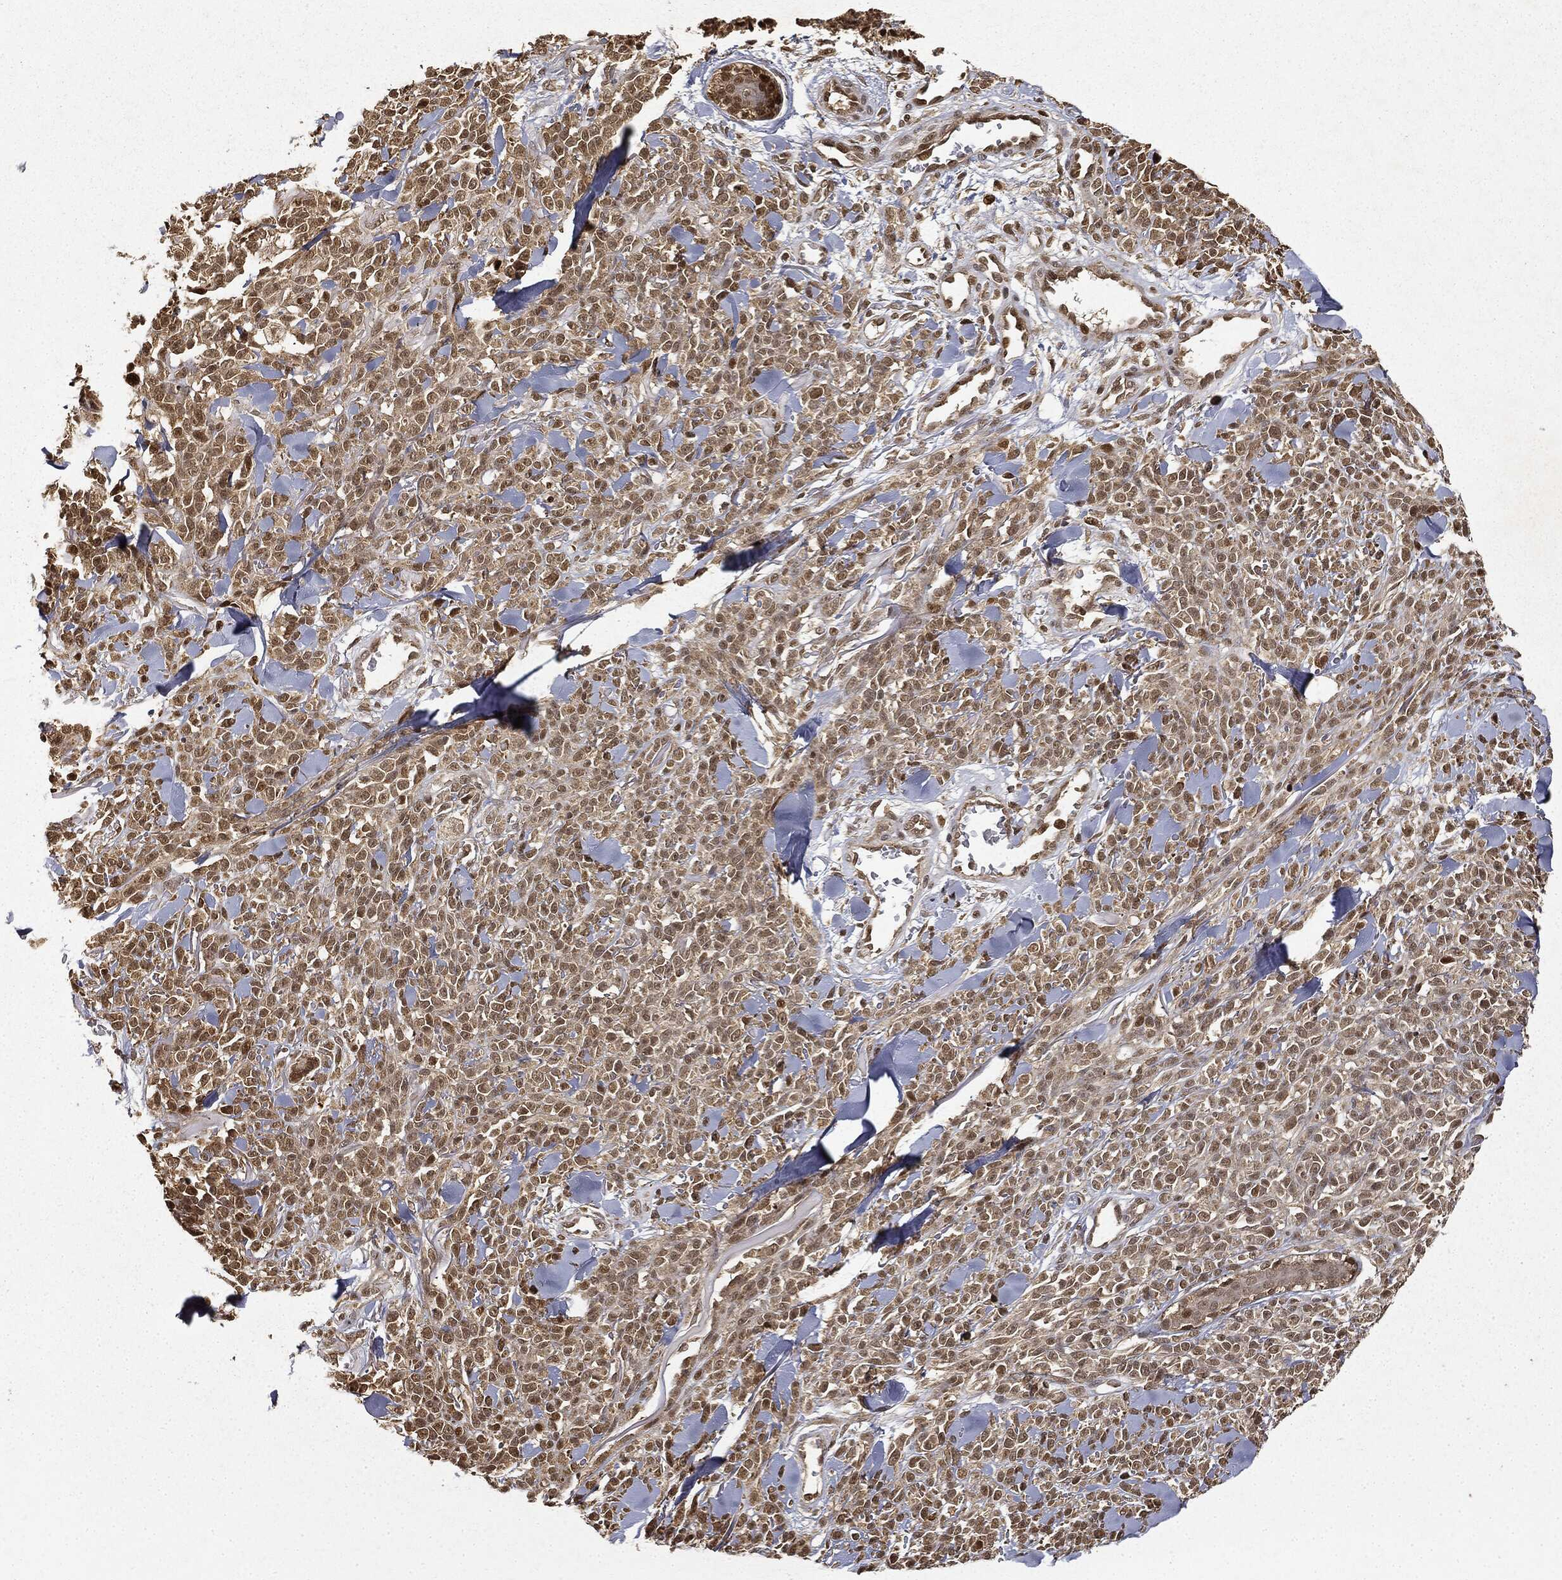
{"staining": {"intensity": "moderate", "quantity": ">75%", "location": "nuclear"}, "tissue": "melanoma", "cell_type": "Tumor cells", "image_type": "cancer", "snomed": [{"axis": "morphology", "description": "Malignant melanoma, NOS"}, {"axis": "topography", "description": "Skin"}, {"axis": "topography", "description": "Skin of trunk"}], "caption": "About >75% of tumor cells in human melanoma display moderate nuclear protein staining as visualized by brown immunohistochemical staining.", "gene": "ZNHIT6", "patient": {"sex": "male", "age": 74}}